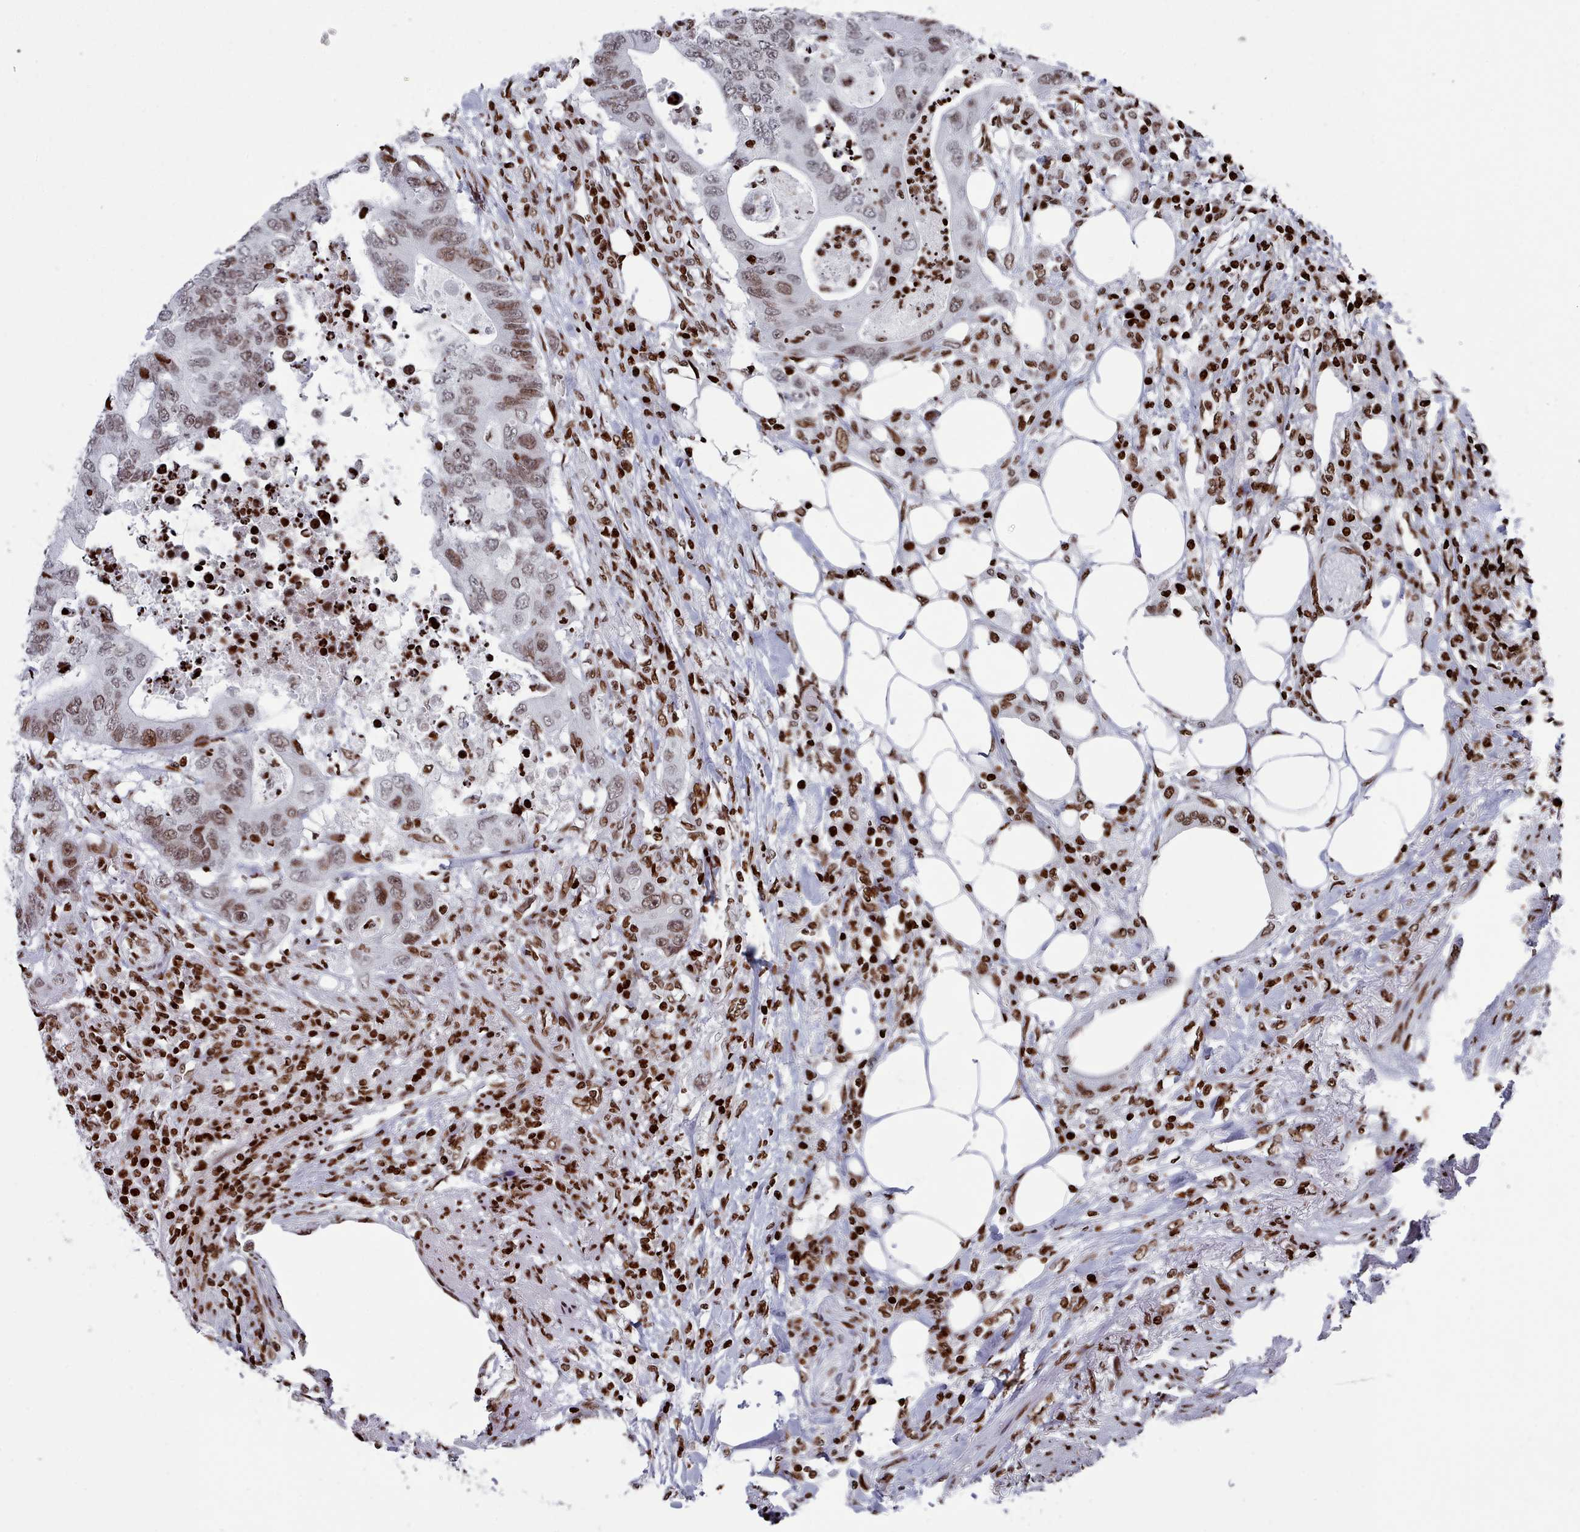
{"staining": {"intensity": "moderate", "quantity": ">75%", "location": "nuclear"}, "tissue": "colorectal cancer", "cell_type": "Tumor cells", "image_type": "cancer", "snomed": [{"axis": "morphology", "description": "Adenocarcinoma, NOS"}, {"axis": "topography", "description": "Colon"}], "caption": "Immunohistochemical staining of adenocarcinoma (colorectal) exhibits medium levels of moderate nuclear protein expression in about >75% of tumor cells.", "gene": "PCDHB12", "patient": {"sex": "male", "age": 71}}